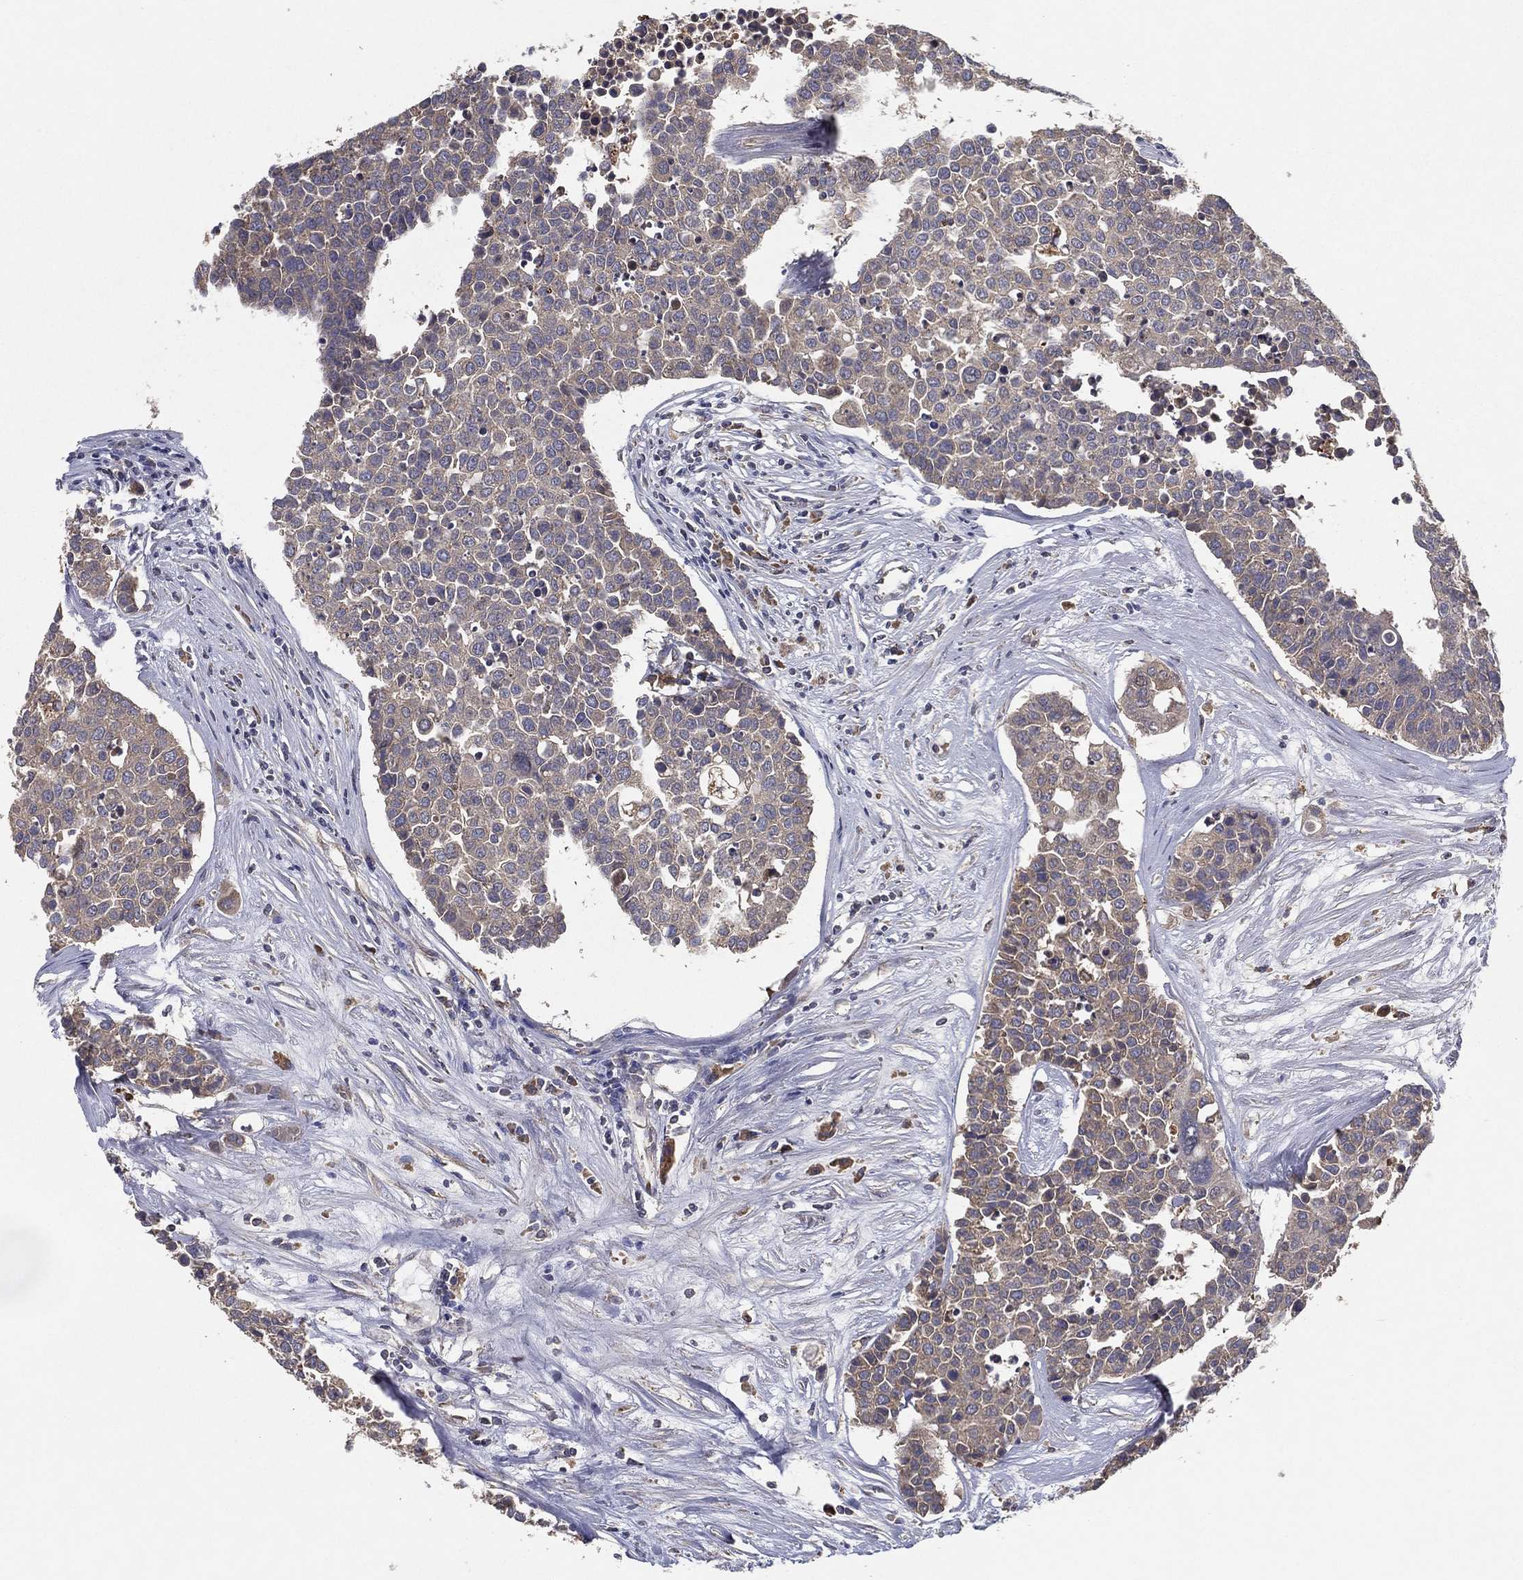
{"staining": {"intensity": "weak", "quantity": "<25%", "location": "cytoplasmic/membranous"}, "tissue": "carcinoid", "cell_type": "Tumor cells", "image_type": "cancer", "snomed": [{"axis": "morphology", "description": "Carcinoid, malignant, NOS"}, {"axis": "topography", "description": "Colon"}], "caption": "Human carcinoid stained for a protein using immunohistochemistry (IHC) reveals no staining in tumor cells.", "gene": "MT-ND1", "patient": {"sex": "male", "age": 81}}